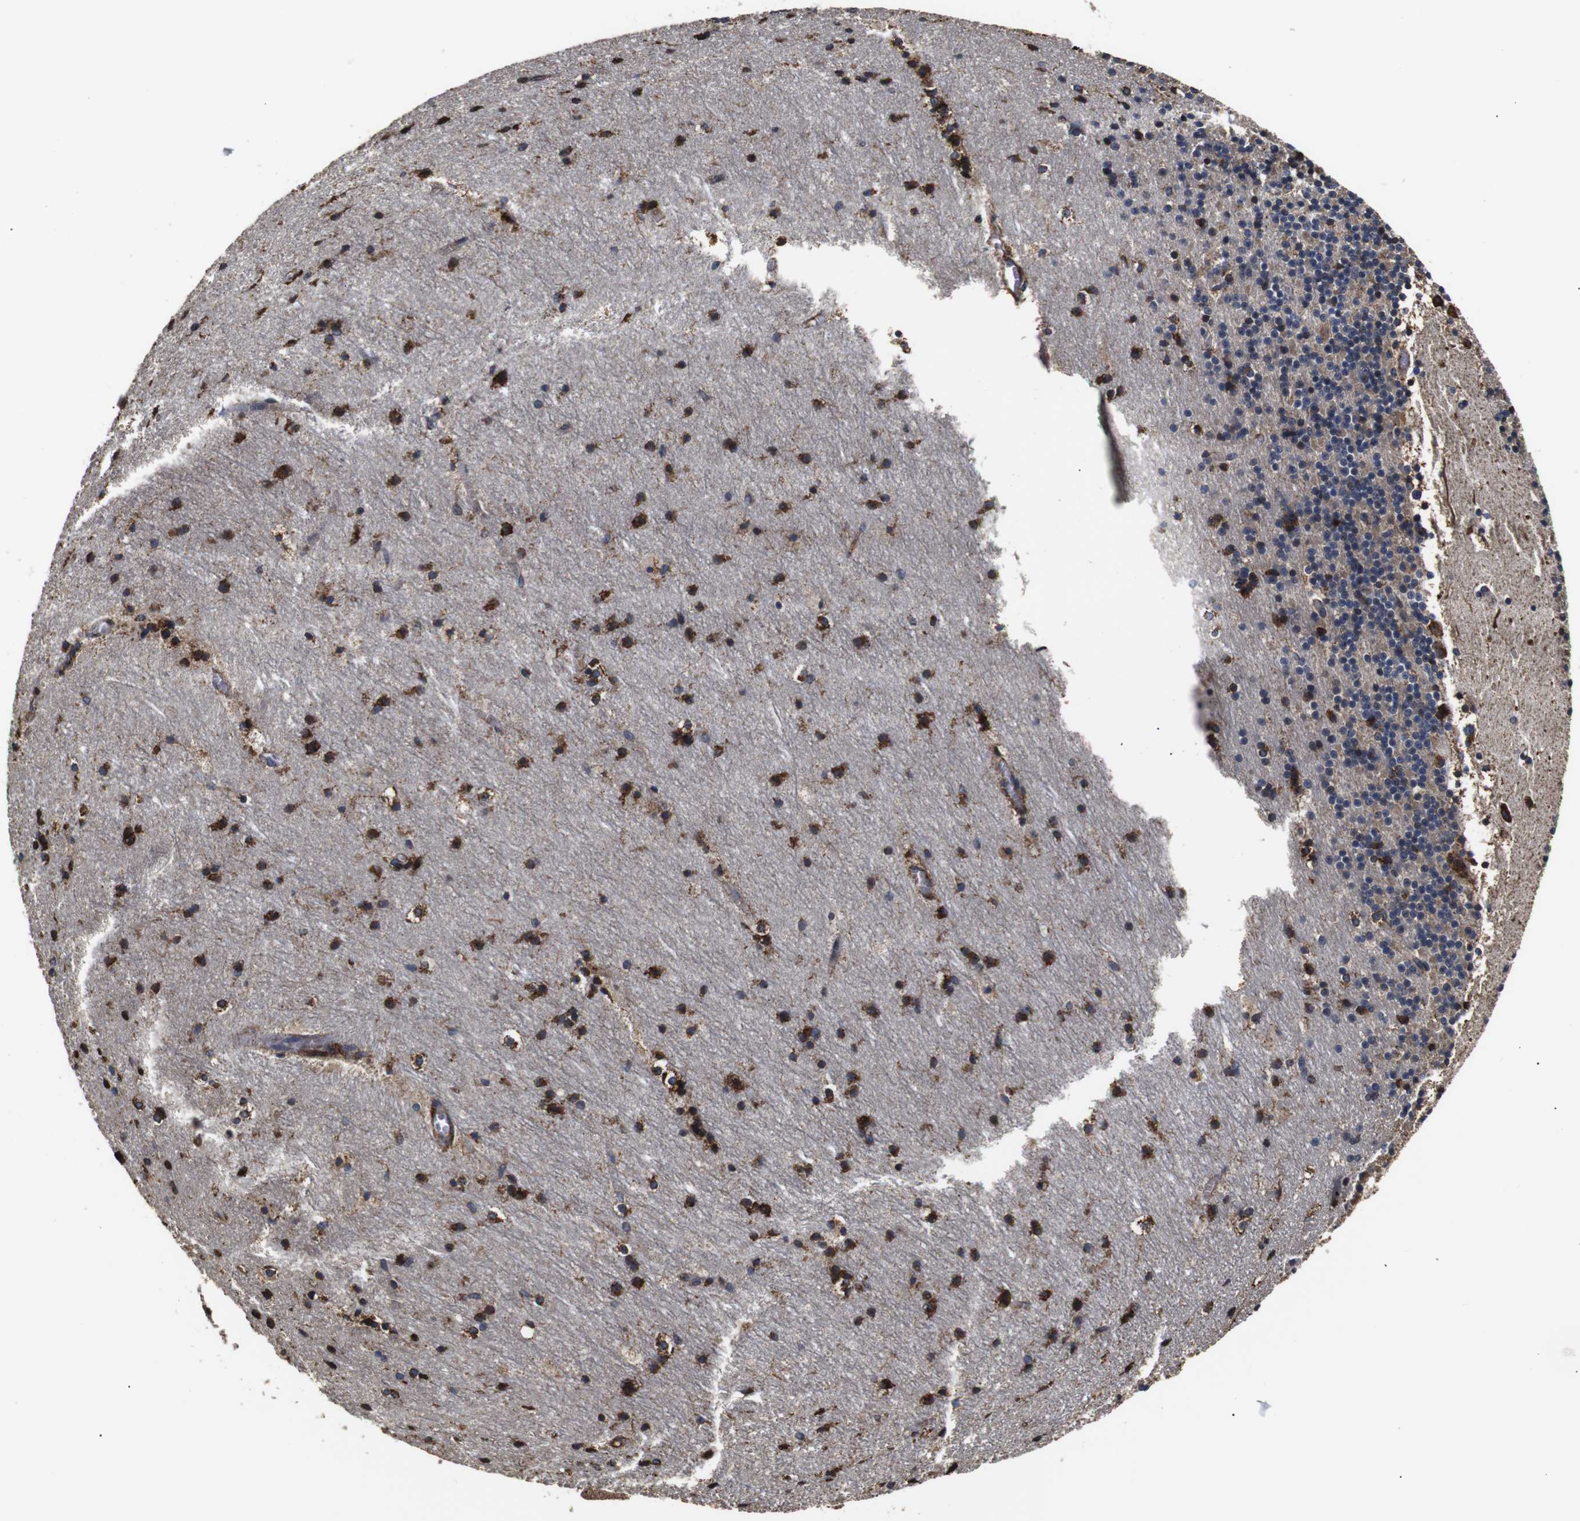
{"staining": {"intensity": "moderate", "quantity": "<25%", "location": "cytoplasmic/membranous,nuclear"}, "tissue": "cerebellum", "cell_type": "Cells in granular layer", "image_type": "normal", "snomed": [{"axis": "morphology", "description": "Normal tissue, NOS"}, {"axis": "topography", "description": "Cerebellum"}], "caption": "Immunohistochemical staining of unremarkable human cerebellum demonstrates <25% levels of moderate cytoplasmic/membranous,nuclear protein staining in about <25% of cells in granular layer.", "gene": "HHIP", "patient": {"sex": "male", "age": 45}}